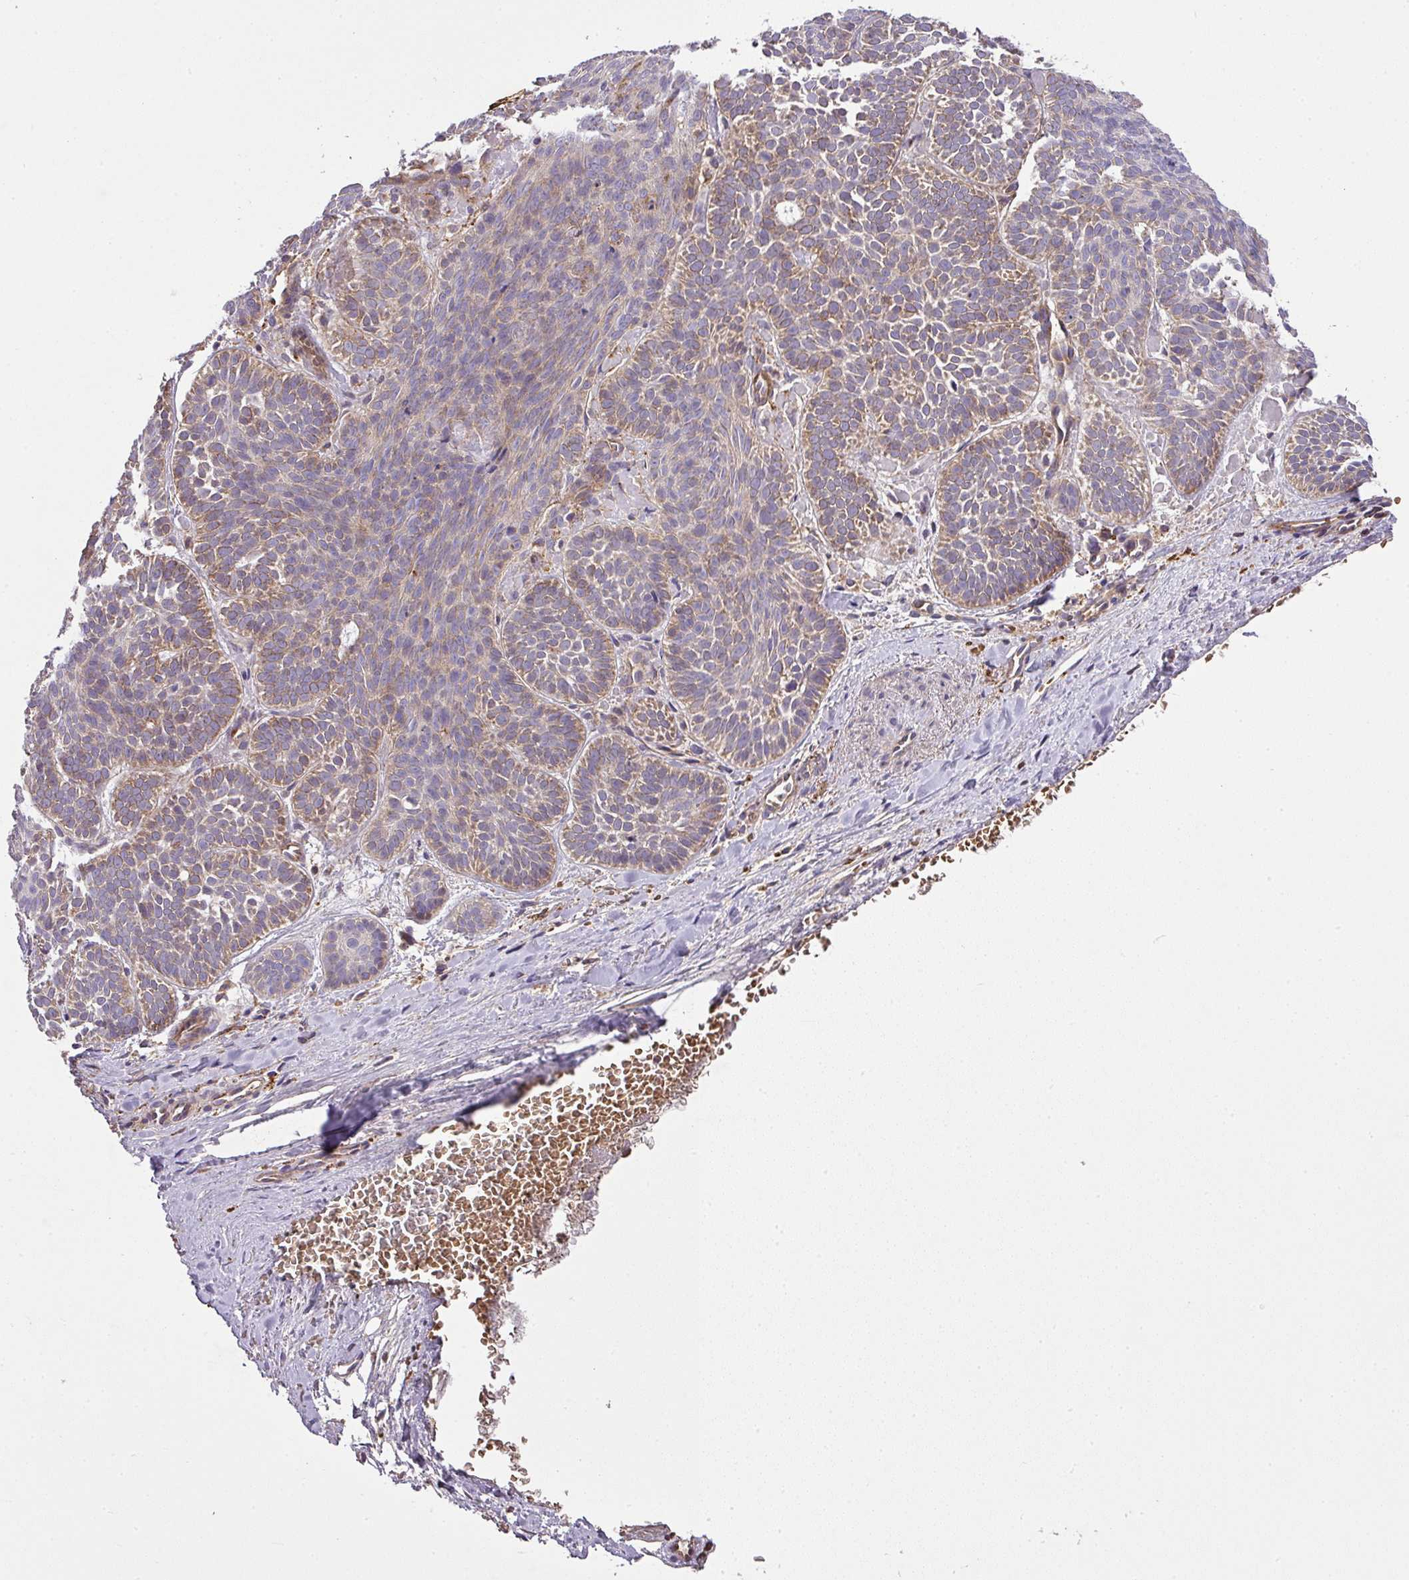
{"staining": {"intensity": "moderate", "quantity": ">75%", "location": "cytoplasmic/membranous"}, "tissue": "skin cancer", "cell_type": "Tumor cells", "image_type": "cancer", "snomed": [{"axis": "morphology", "description": "Basal cell carcinoma"}, {"axis": "topography", "description": "Skin"}], "caption": "Immunohistochemistry (DAB) staining of skin cancer demonstrates moderate cytoplasmic/membranous protein positivity in approximately >75% of tumor cells. (brown staining indicates protein expression, while blue staining denotes nuclei).", "gene": "ZNF513", "patient": {"sex": "male", "age": 85}}